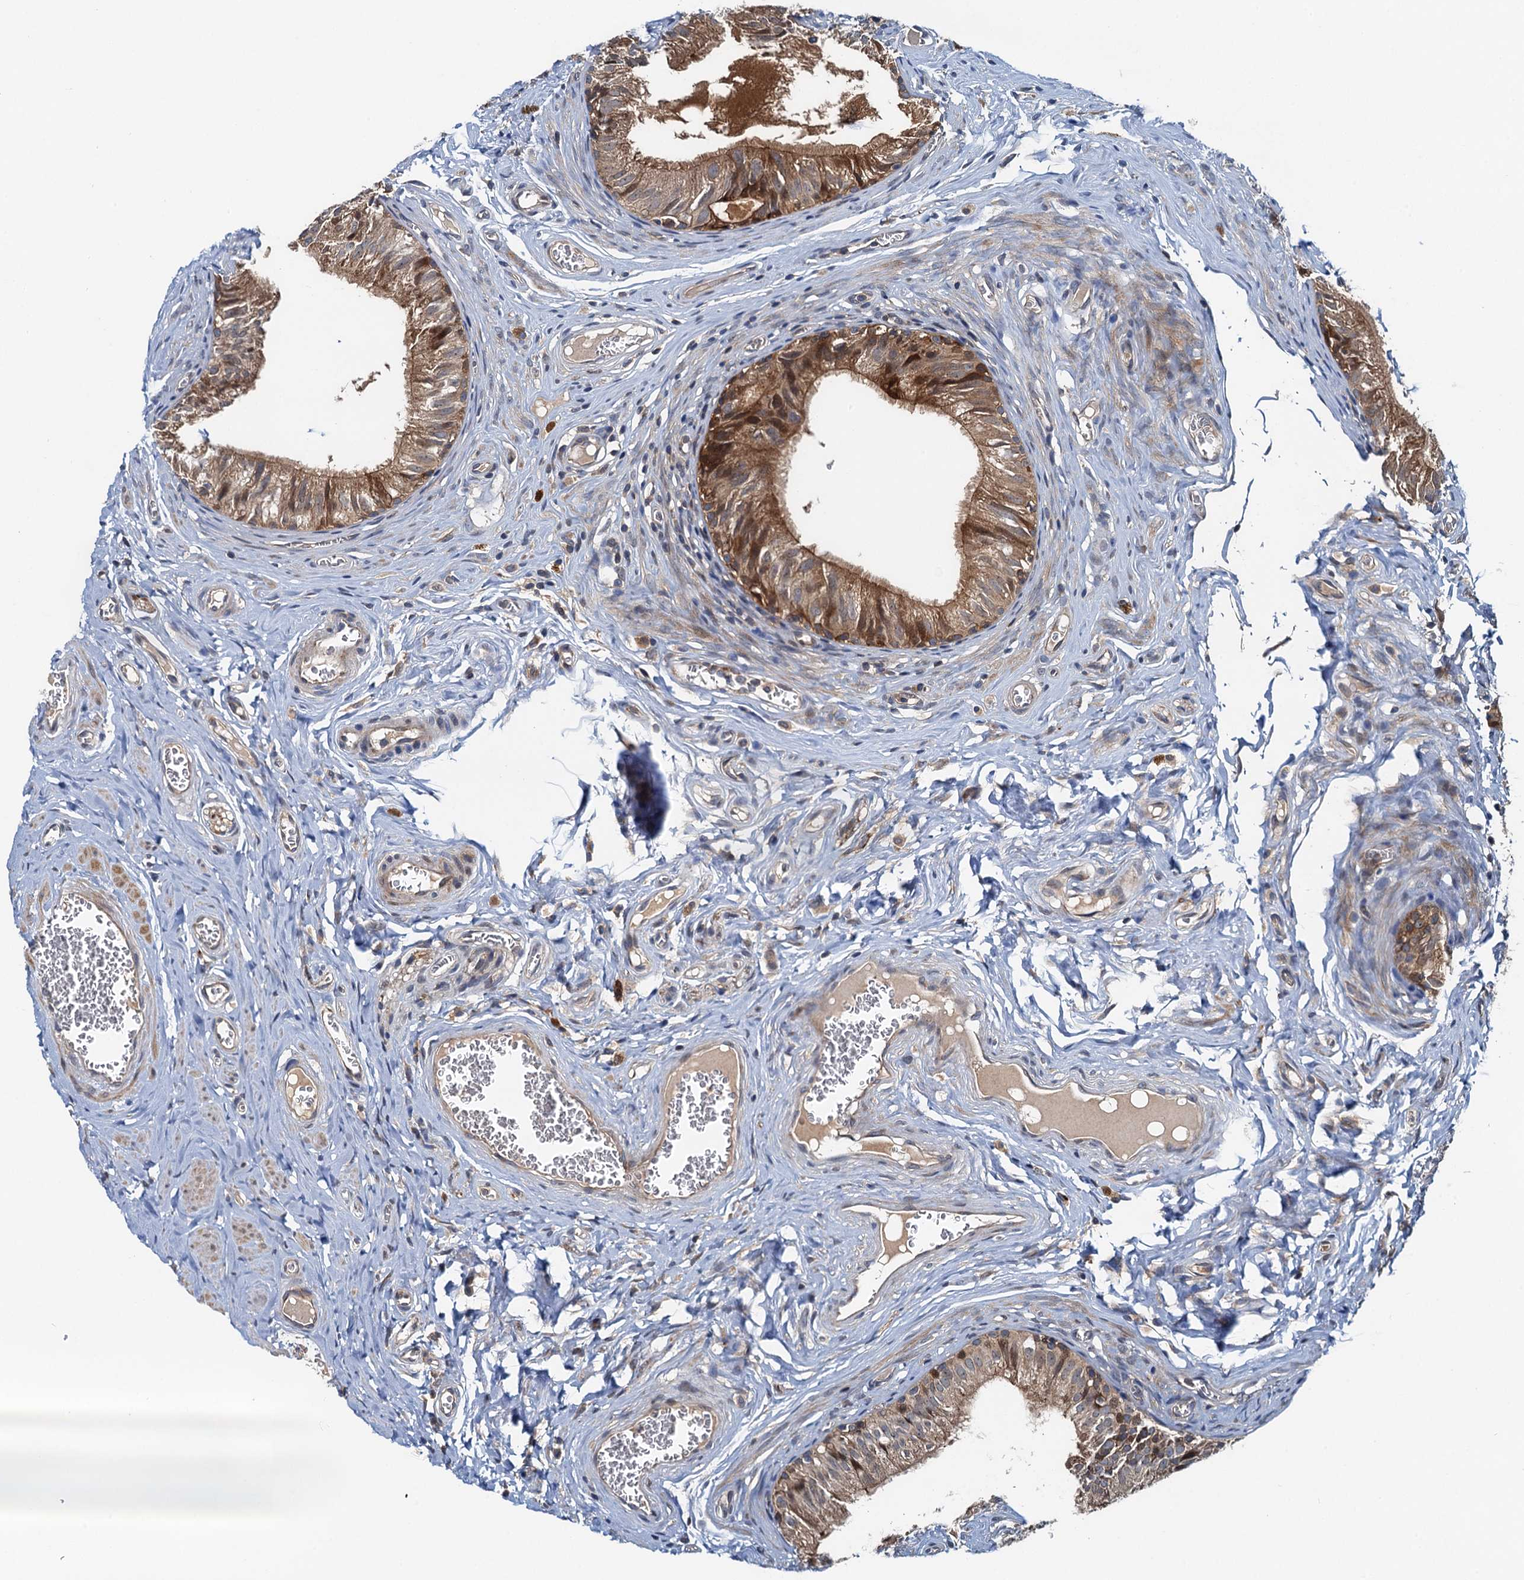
{"staining": {"intensity": "moderate", "quantity": ">75%", "location": "cytoplasmic/membranous"}, "tissue": "epididymis", "cell_type": "Glandular cells", "image_type": "normal", "snomed": [{"axis": "morphology", "description": "Normal tissue, NOS"}, {"axis": "topography", "description": "Epididymis"}], "caption": "The immunohistochemical stain highlights moderate cytoplasmic/membranous staining in glandular cells of benign epididymis.", "gene": "EFL1", "patient": {"sex": "male", "age": 42}}